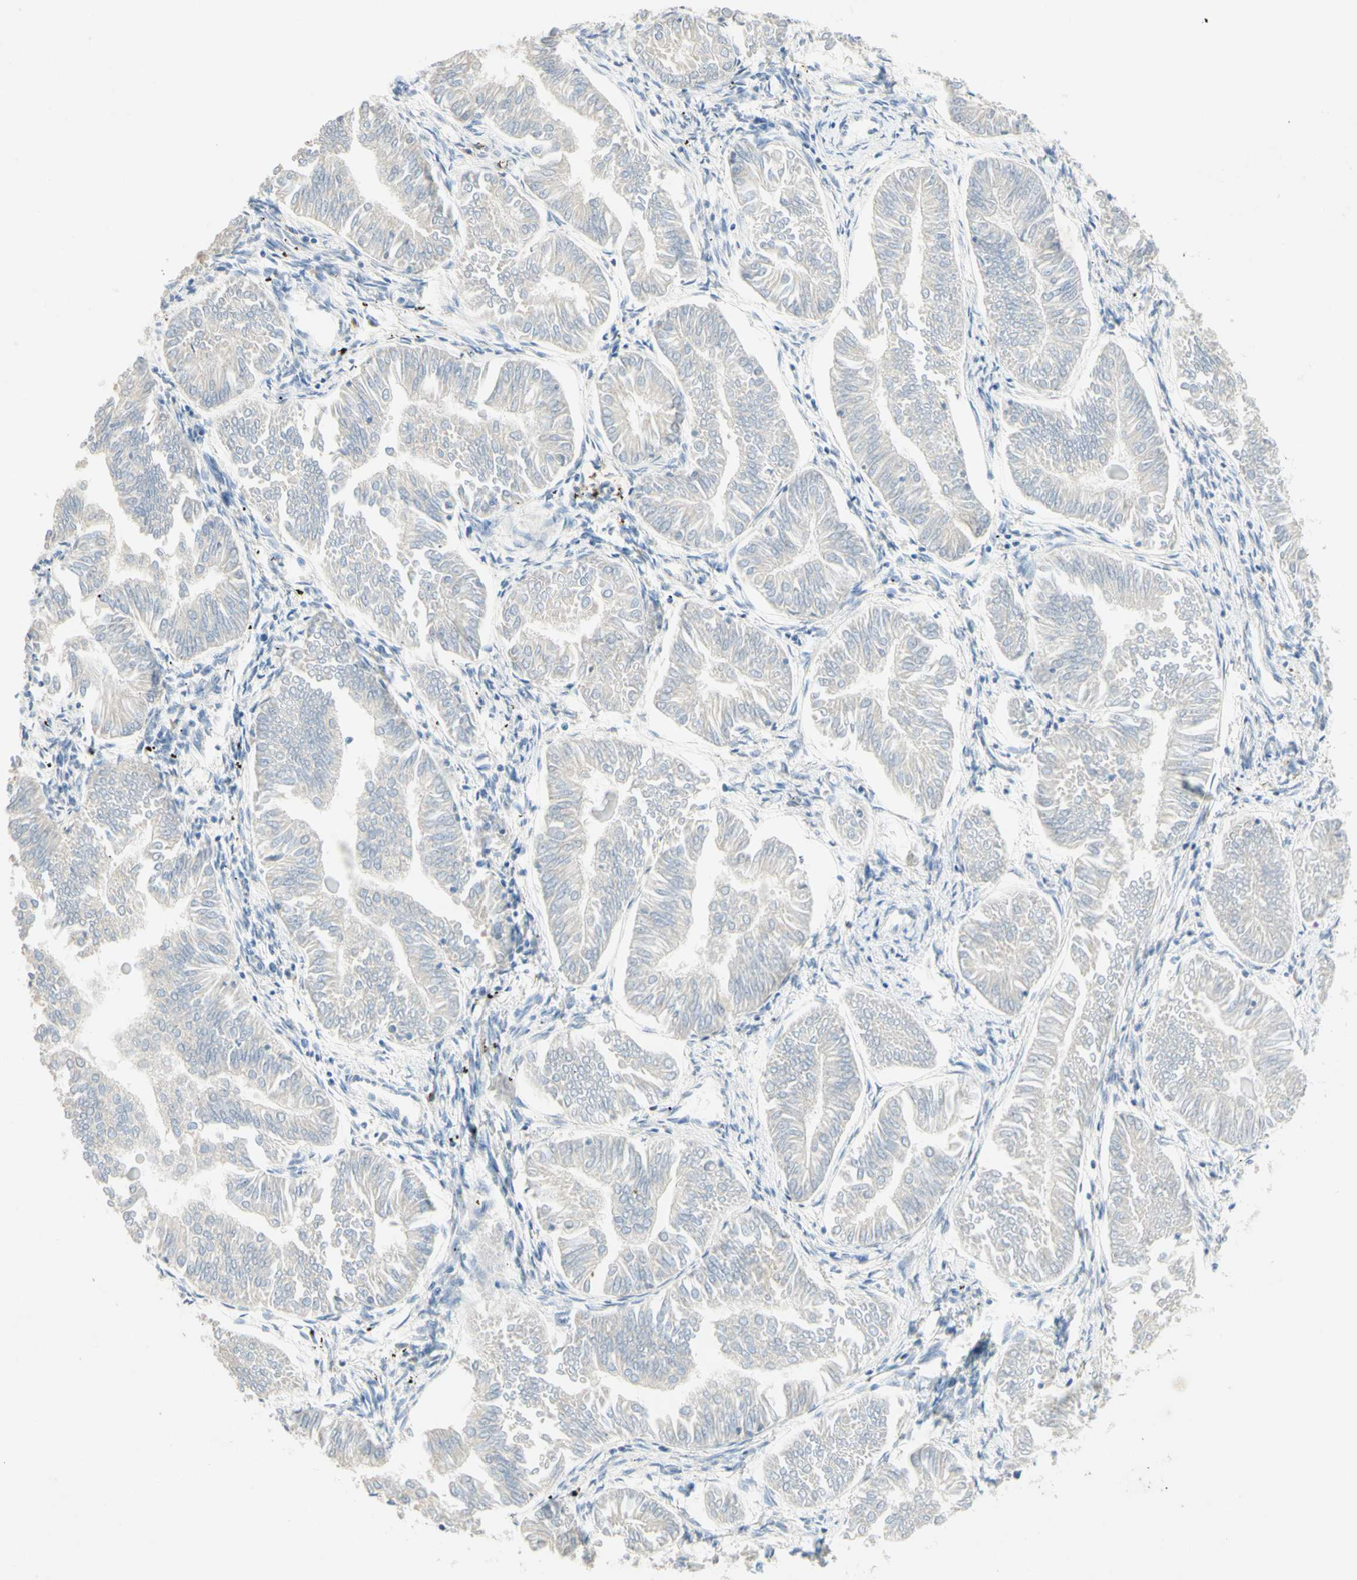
{"staining": {"intensity": "negative", "quantity": "none", "location": "none"}, "tissue": "endometrial cancer", "cell_type": "Tumor cells", "image_type": "cancer", "snomed": [{"axis": "morphology", "description": "Adenocarcinoma, NOS"}, {"axis": "topography", "description": "Endometrium"}], "caption": "A histopathology image of human adenocarcinoma (endometrial) is negative for staining in tumor cells. (DAB (3,3'-diaminobenzidine) immunohistochemistry (IHC), high magnification).", "gene": "MANEA", "patient": {"sex": "female", "age": 53}}